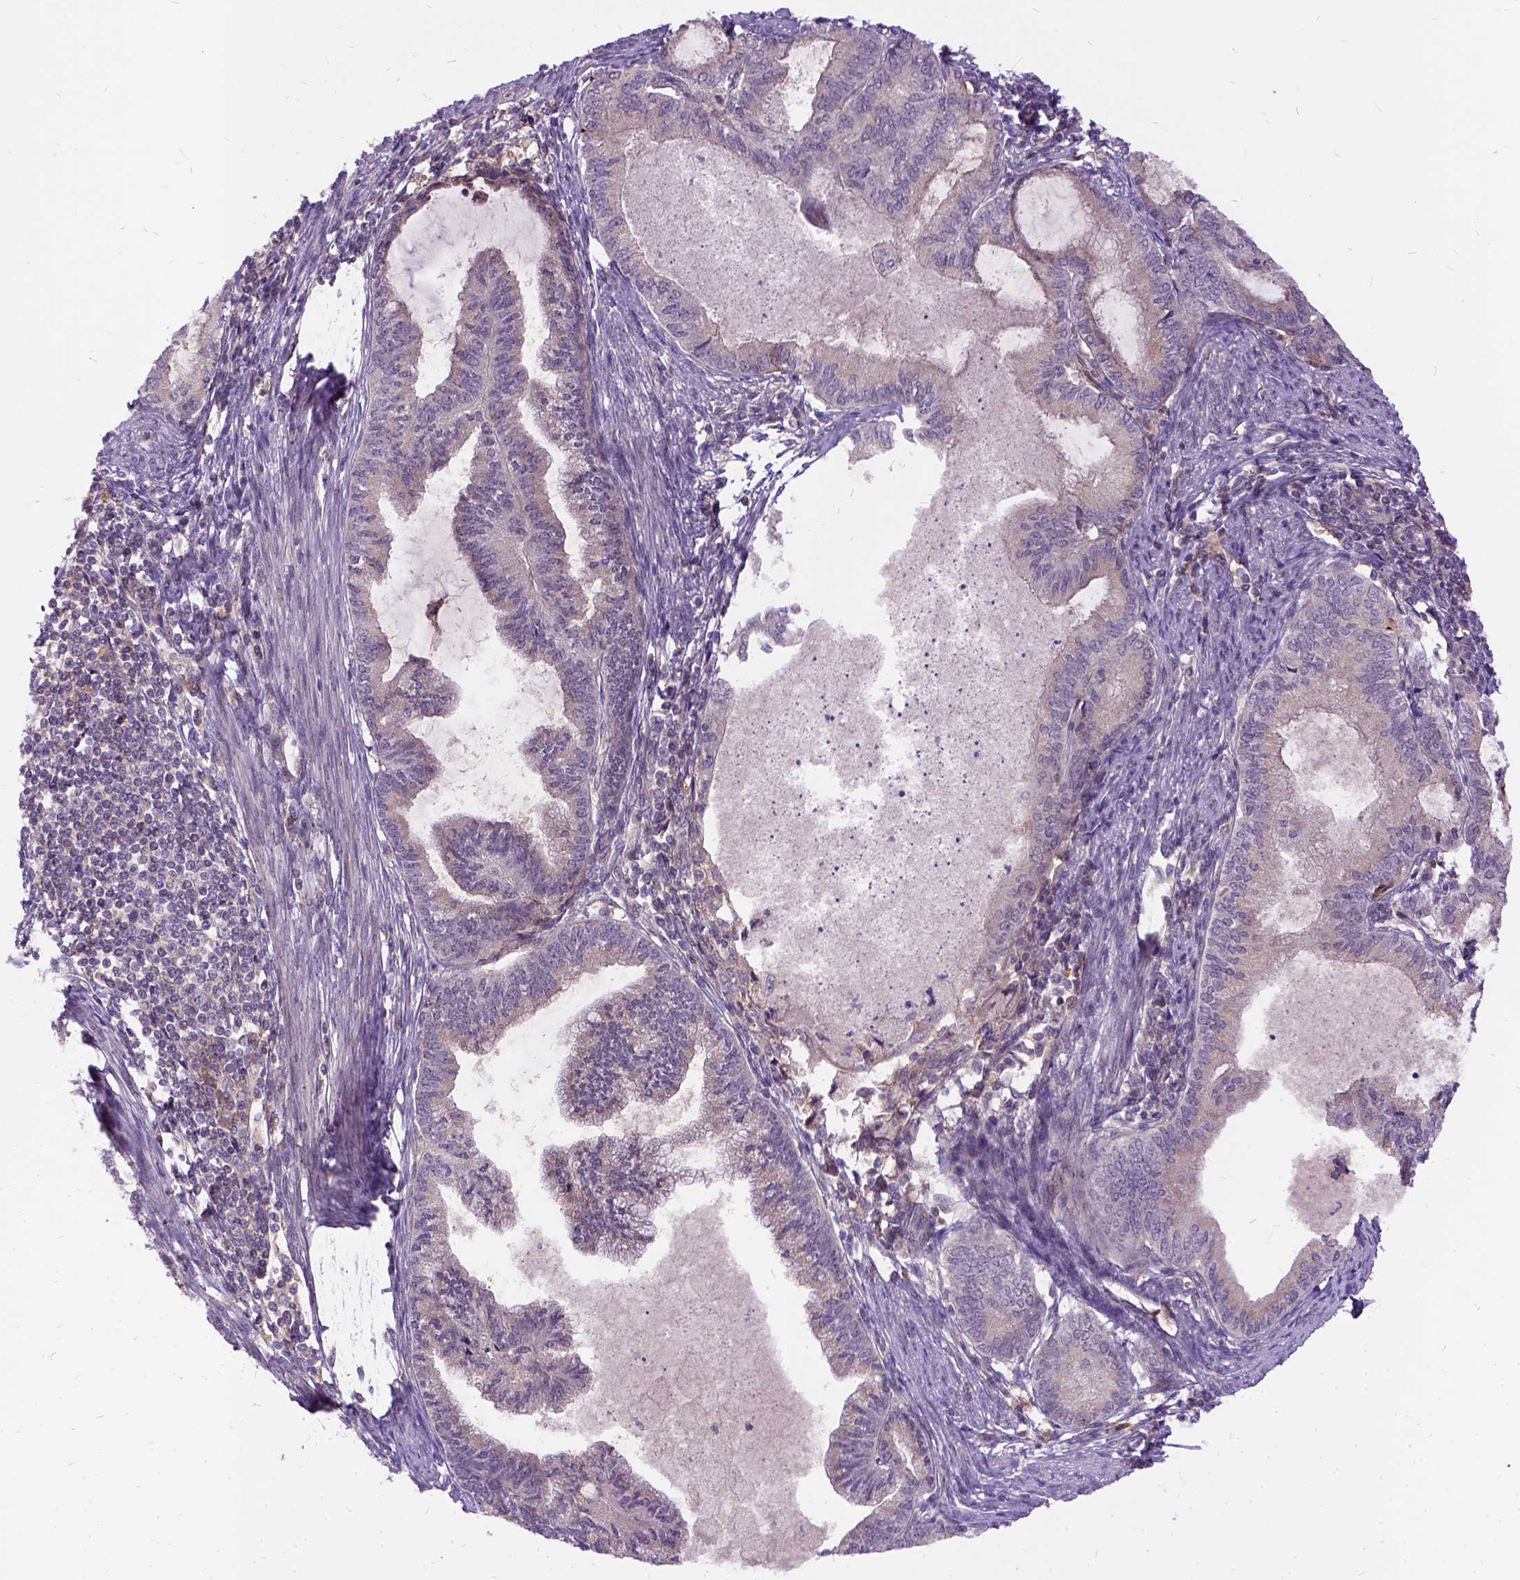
{"staining": {"intensity": "negative", "quantity": "none", "location": "none"}, "tissue": "endometrial cancer", "cell_type": "Tumor cells", "image_type": "cancer", "snomed": [{"axis": "morphology", "description": "Adenocarcinoma, NOS"}, {"axis": "topography", "description": "Endometrium"}], "caption": "High magnification brightfield microscopy of endometrial cancer stained with DAB (3,3'-diaminobenzidine) (brown) and counterstained with hematoxylin (blue): tumor cells show no significant positivity.", "gene": "ILRUN", "patient": {"sex": "female", "age": 86}}